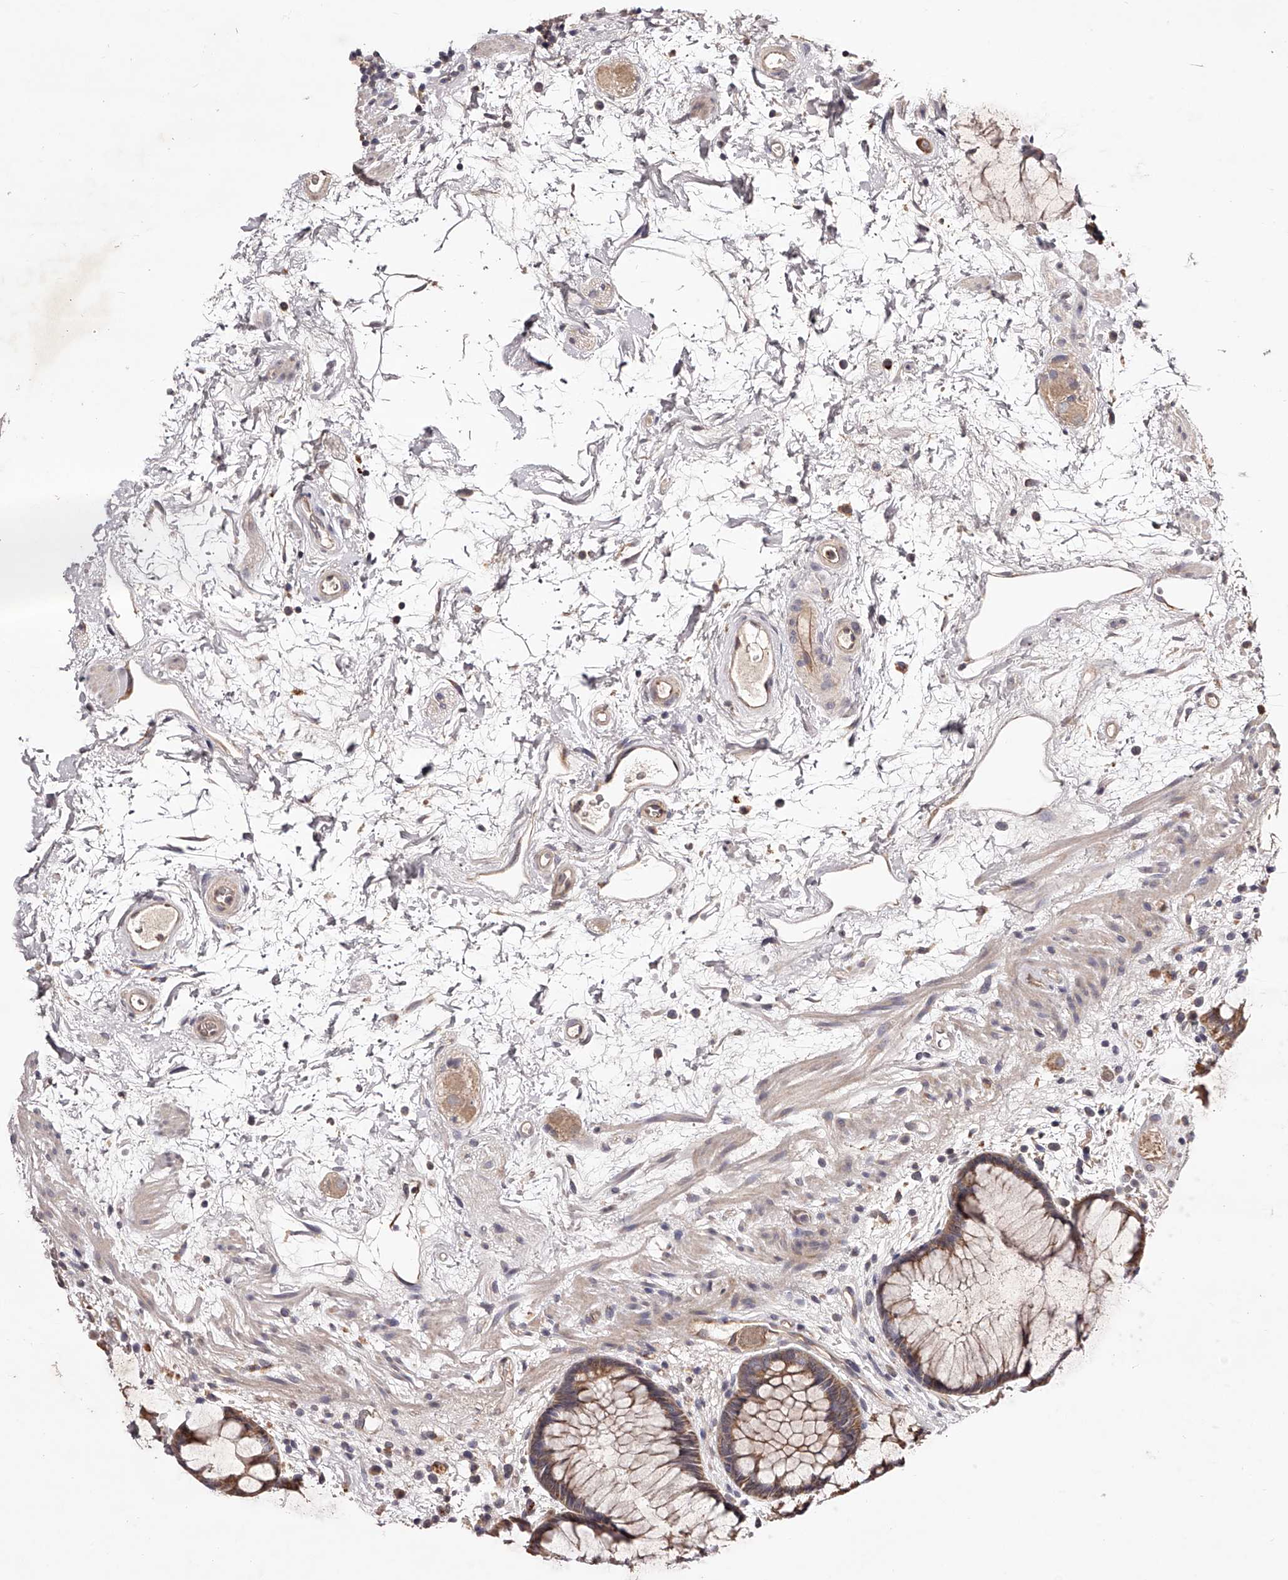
{"staining": {"intensity": "moderate", "quantity": ">75%", "location": "cytoplasmic/membranous"}, "tissue": "rectum", "cell_type": "Glandular cells", "image_type": "normal", "snomed": [{"axis": "morphology", "description": "Normal tissue, NOS"}, {"axis": "topography", "description": "Rectum"}], "caption": "DAB (3,3'-diaminobenzidine) immunohistochemical staining of normal rectum displays moderate cytoplasmic/membranous protein expression in about >75% of glandular cells. (brown staining indicates protein expression, while blue staining denotes nuclei).", "gene": "ODF2L", "patient": {"sex": "male", "age": 51}}